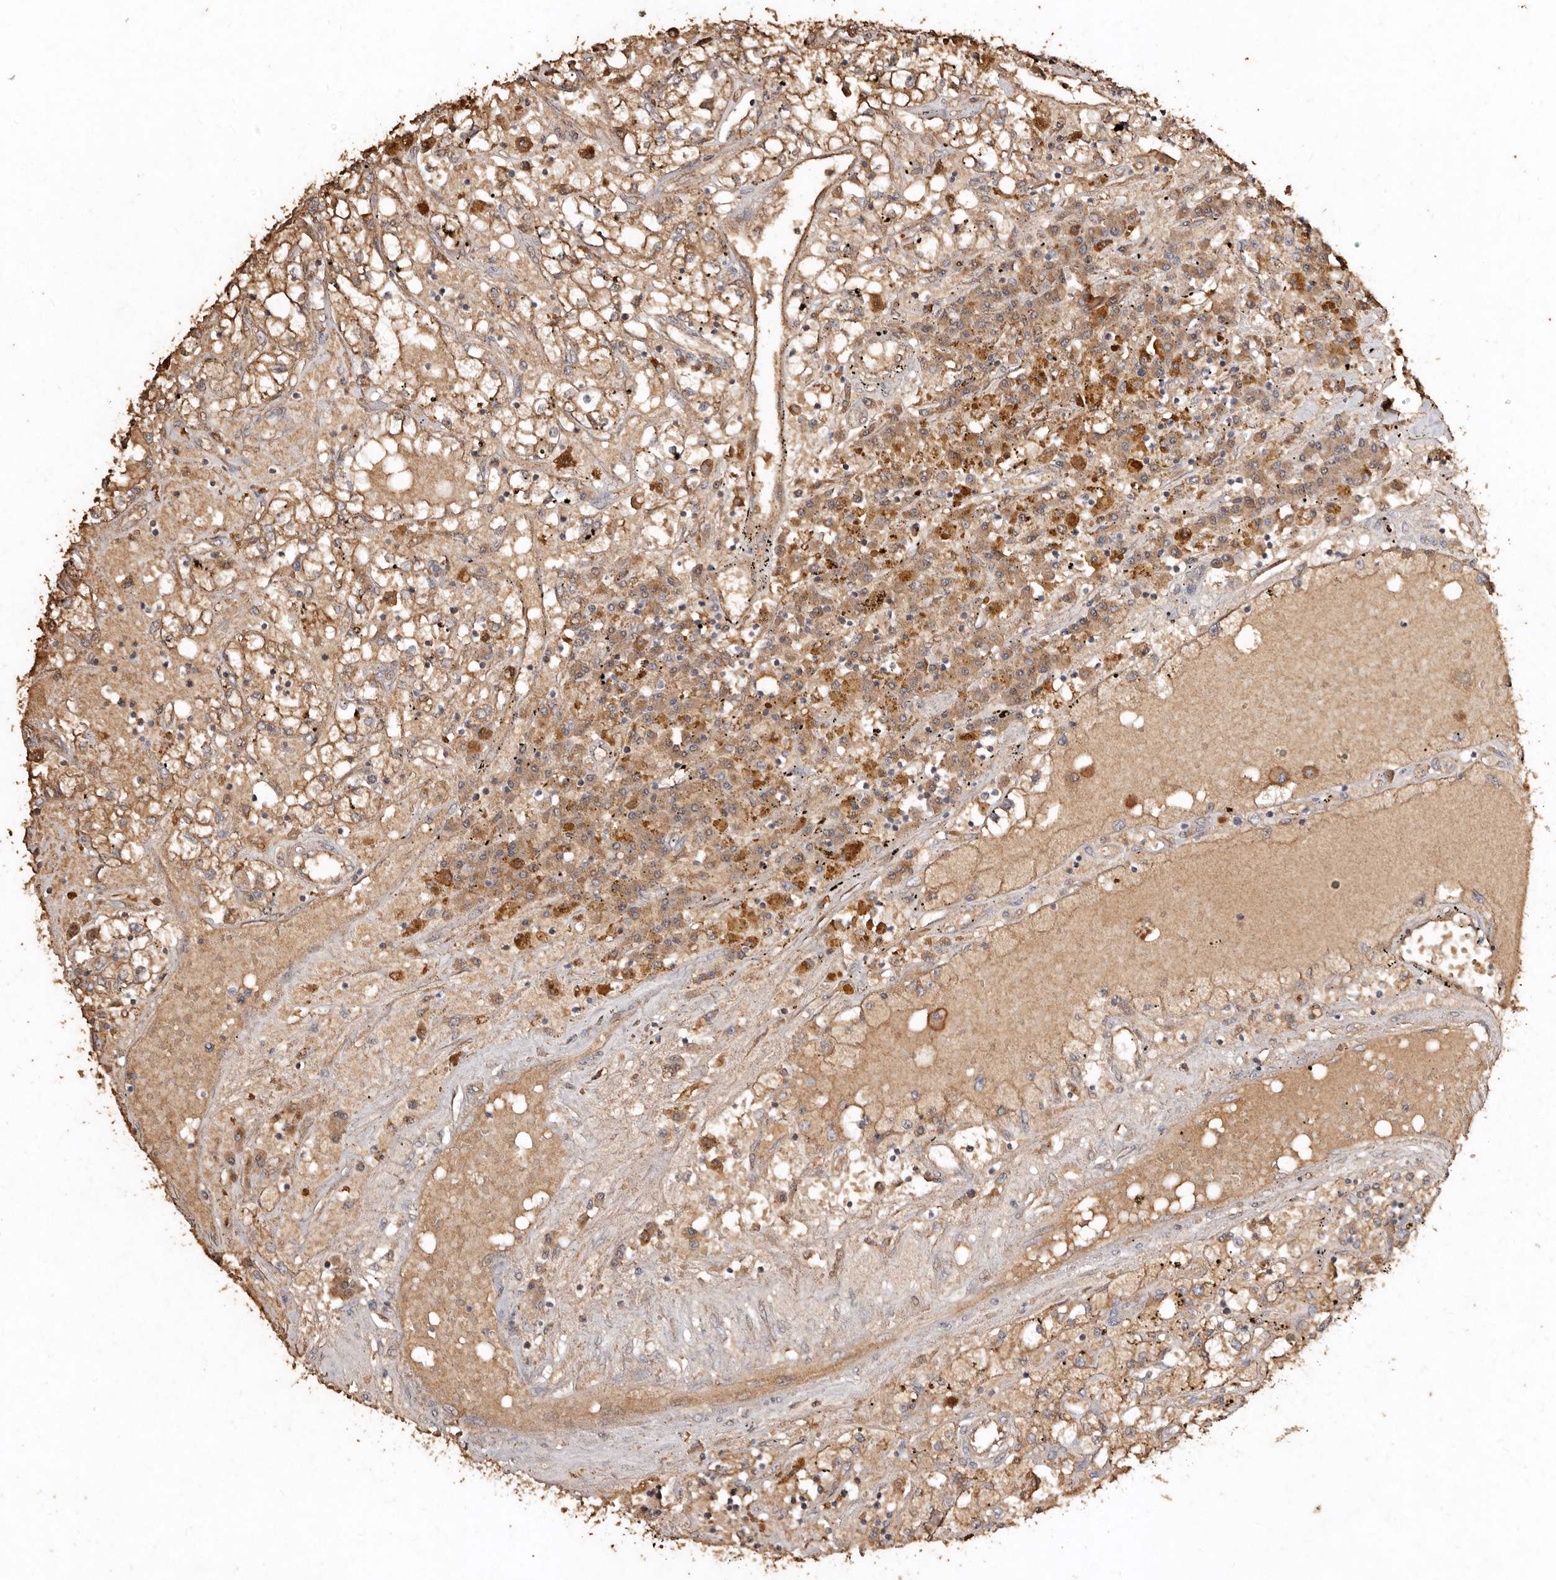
{"staining": {"intensity": "moderate", "quantity": ">75%", "location": "cytoplasmic/membranous"}, "tissue": "renal cancer", "cell_type": "Tumor cells", "image_type": "cancer", "snomed": [{"axis": "morphology", "description": "Adenocarcinoma, NOS"}, {"axis": "topography", "description": "Kidney"}], "caption": "Renal adenocarcinoma stained with a protein marker exhibits moderate staining in tumor cells.", "gene": "FARS2", "patient": {"sex": "male", "age": 56}}